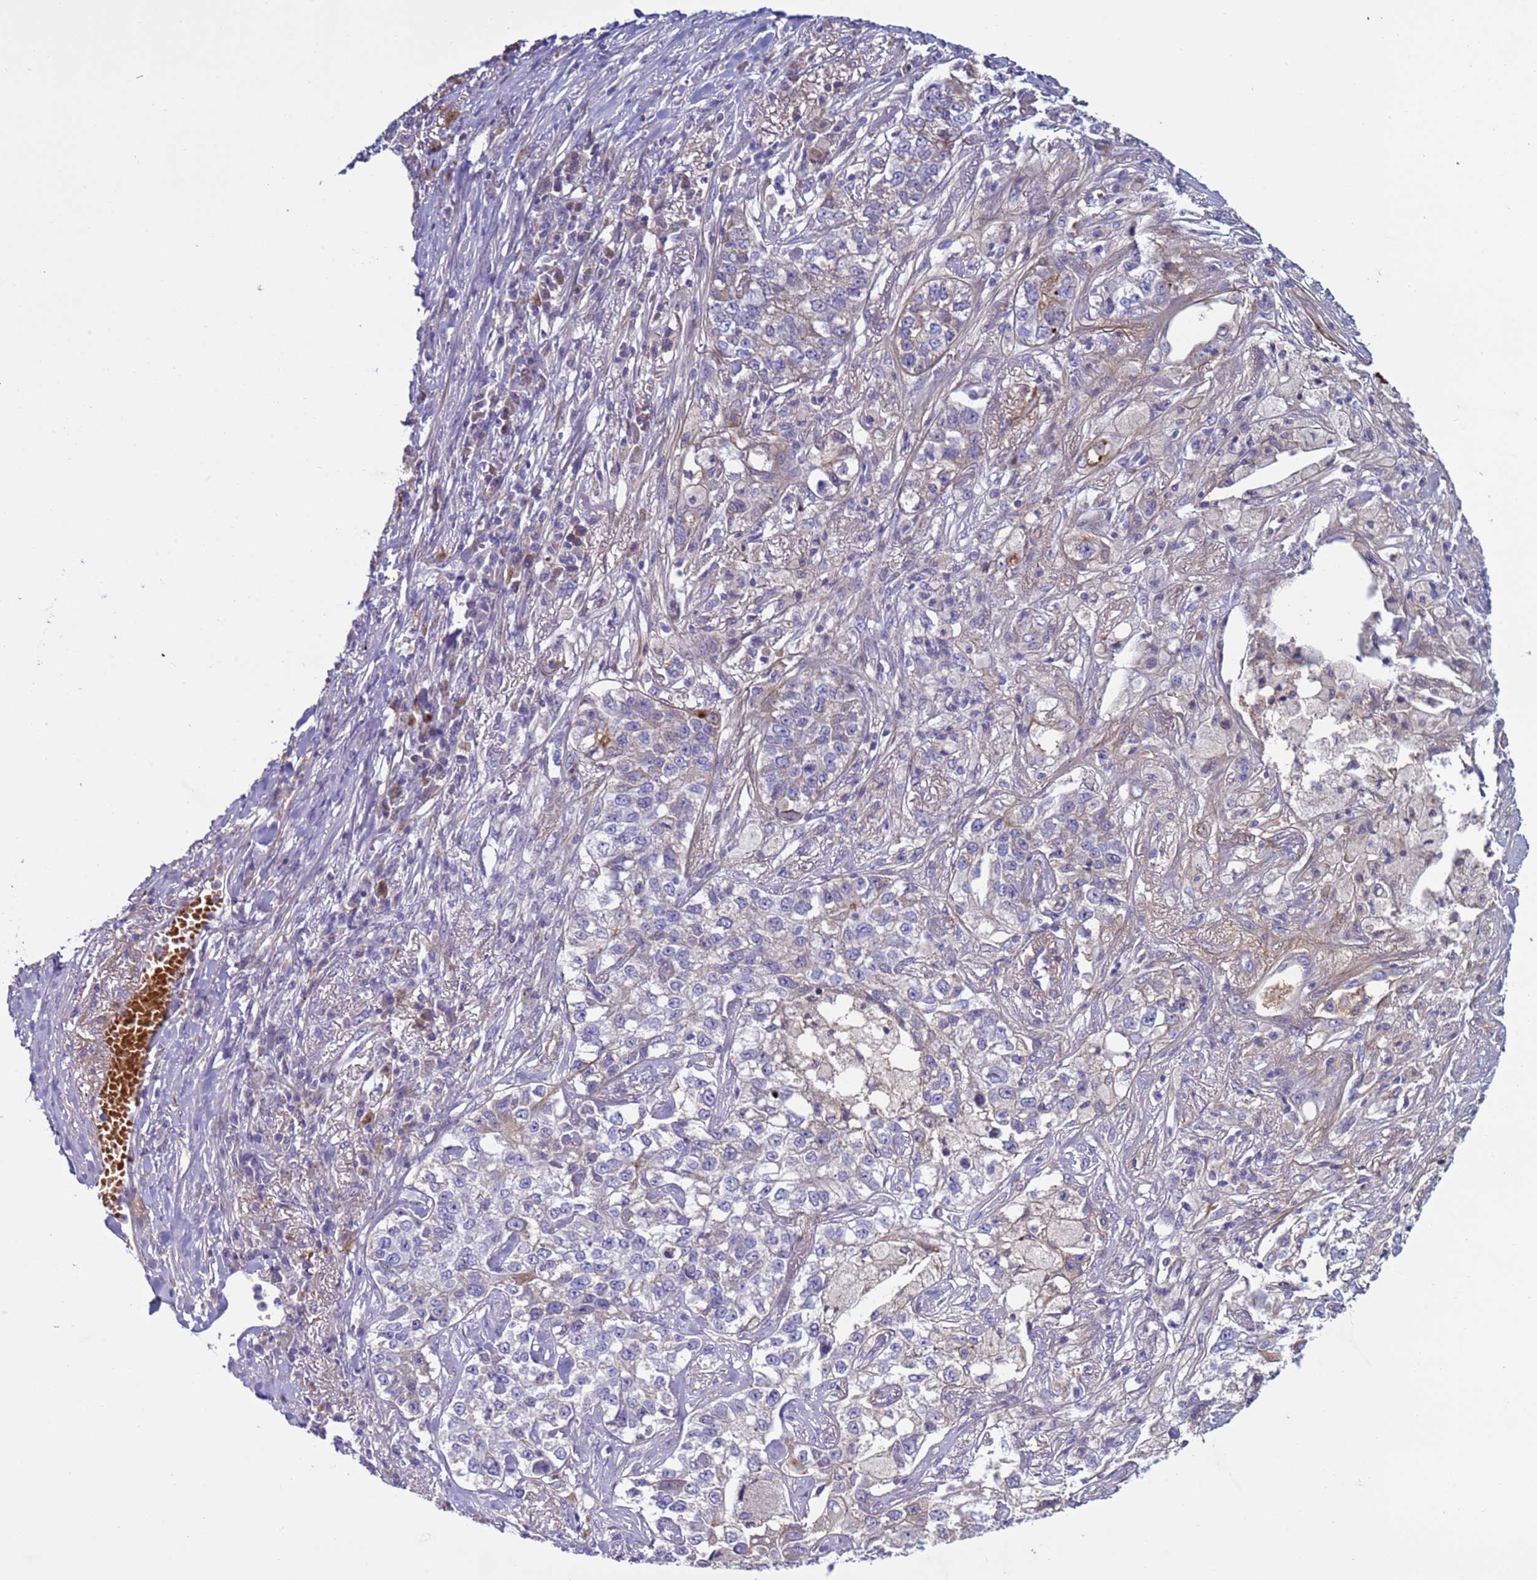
{"staining": {"intensity": "negative", "quantity": "none", "location": "none"}, "tissue": "lung cancer", "cell_type": "Tumor cells", "image_type": "cancer", "snomed": [{"axis": "morphology", "description": "Adenocarcinoma, NOS"}, {"axis": "topography", "description": "Lung"}], "caption": "DAB (3,3'-diaminobenzidine) immunohistochemical staining of lung cancer shows no significant positivity in tumor cells. (Immunohistochemistry (ihc), brightfield microscopy, high magnification).", "gene": "TRIM51", "patient": {"sex": "male", "age": 49}}